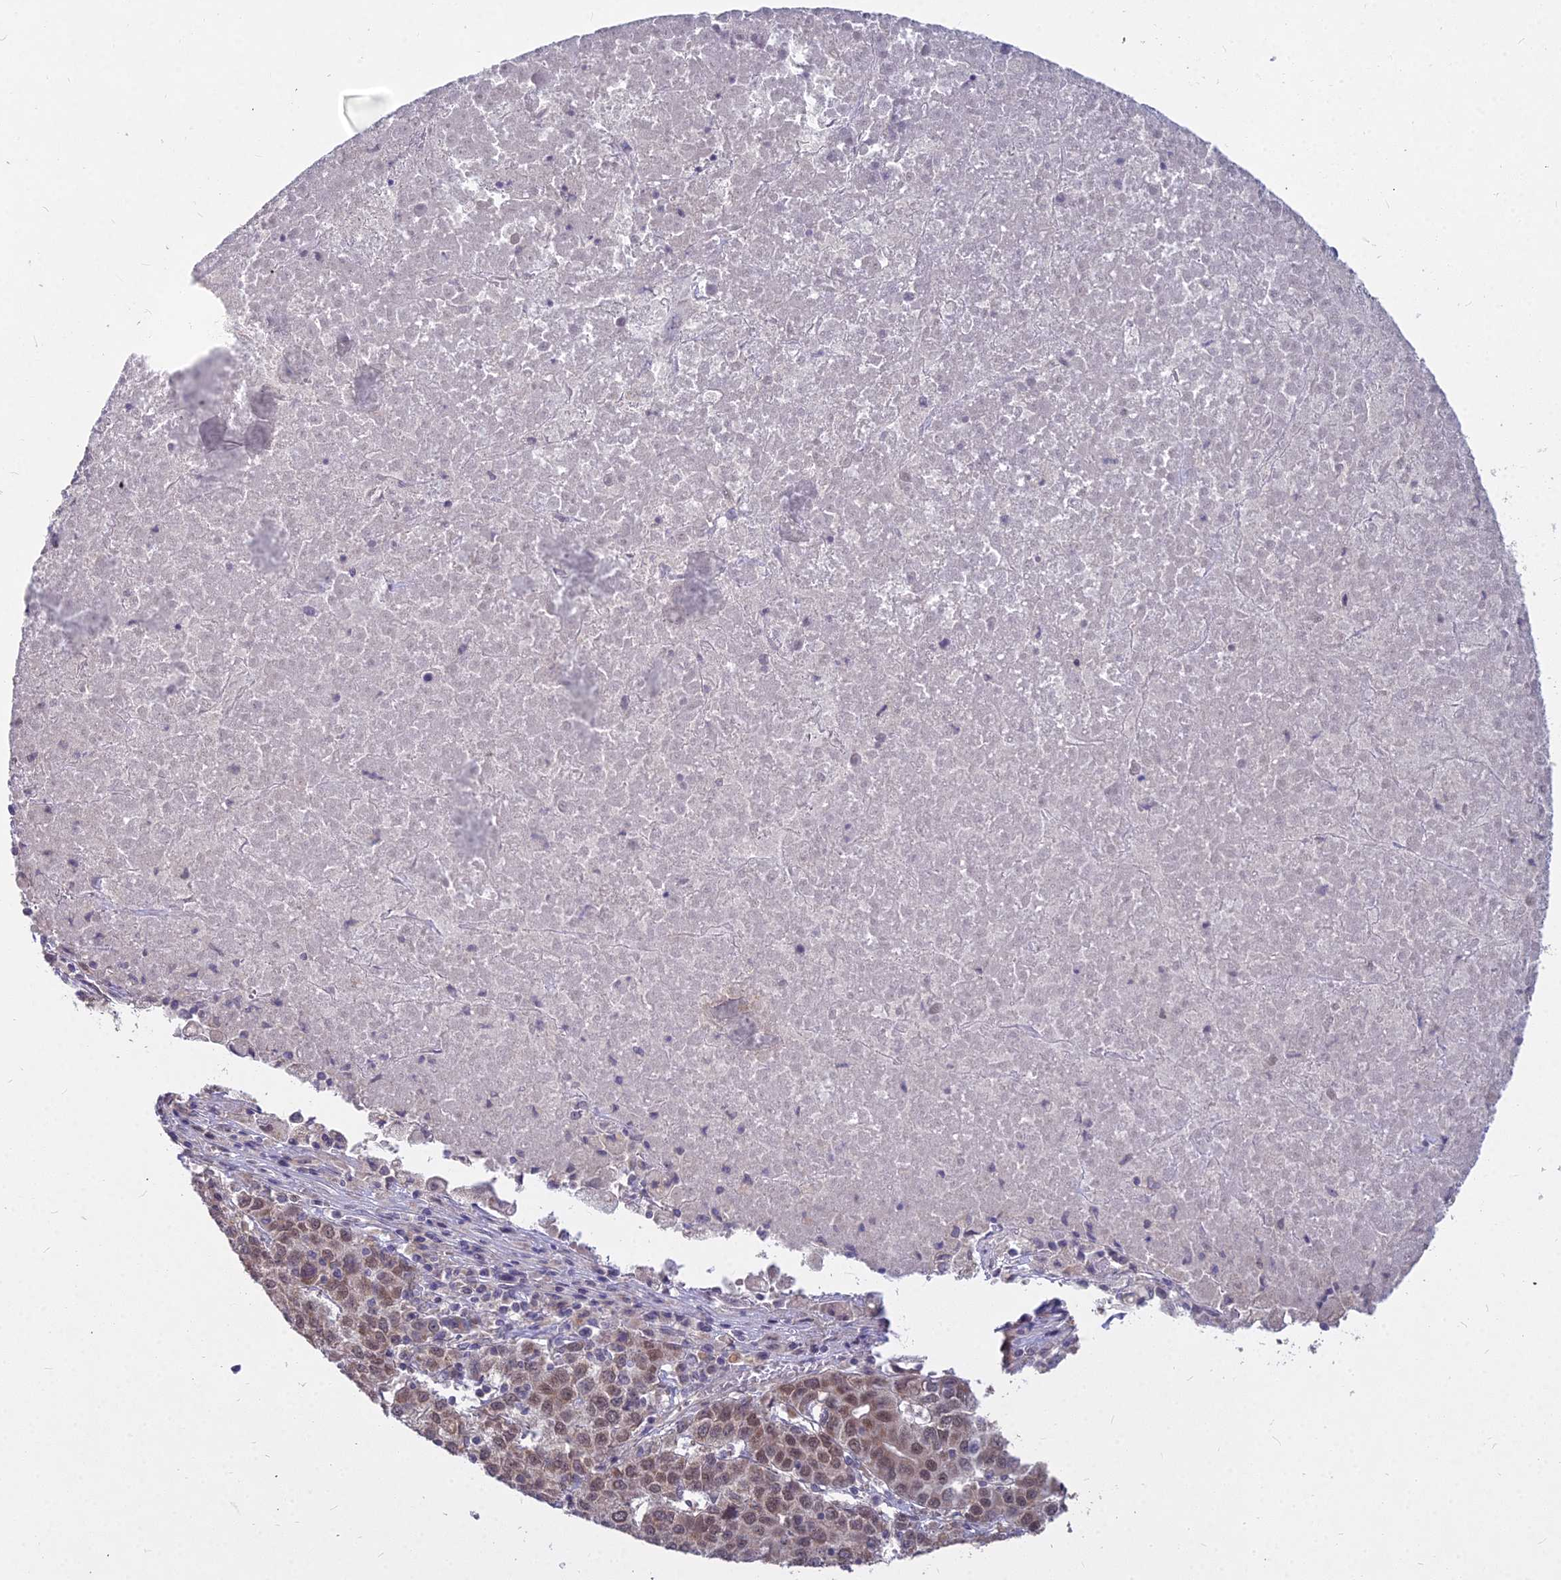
{"staining": {"intensity": "weak", "quantity": ">75%", "location": "cytoplasmic/membranous,nuclear"}, "tissue": "liver cancer", "cell_type": "Tumor cells", "image_type": "cancer", "snomed": [{"axis": "morphology", "description": "Carcinoma, Hepatocellular, NOS"}, {"axis": "topography", "description": "Liver"}], "caption": "Weak cytoplasmic/membranous and nuclear staining is seen in approximately >75% of tumor cells in liver hepatocellular carcinoma.", "gene": "MICU2", "patient": {"sex": "female", "age": 53}}